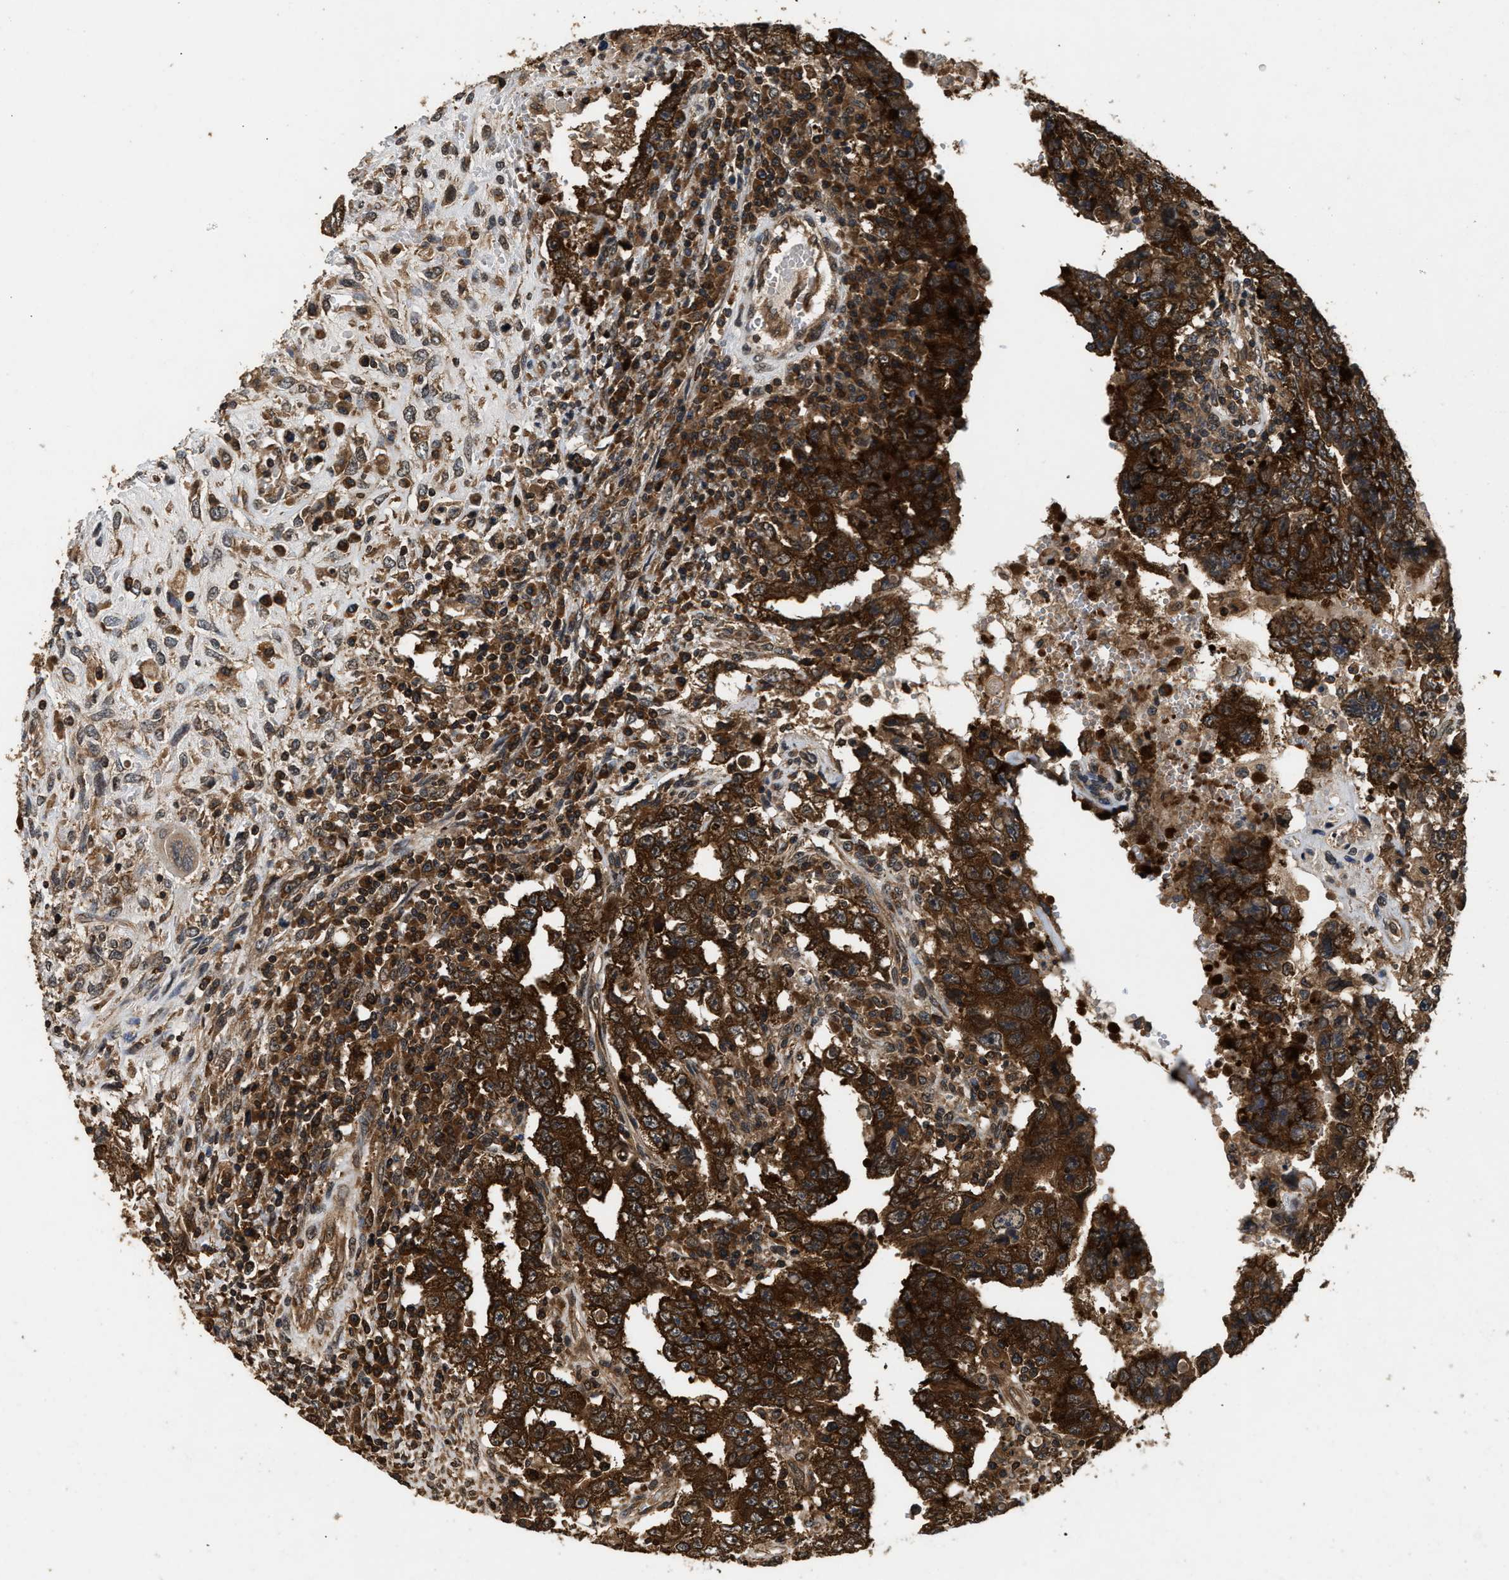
{"staining": {"intensity": "strong", "quantity": ">75%", "location": "cytoplasmic/membranous"}, "tissue": "testis cancer", "cell_type": "Tumor cells", "image_type": "cancer", "snomed": [{"axis": "morphology", "description": "Carcinoma, Embryonal, NOS"}, {"axis": "topography", "description": "Testis"}], "caption": "Protein staining of embryonal carcinoma (testis) tissue shows strong cytoplasmic/membranous positivity in about >75% of tumor cells.", "gene": "DNAJC2", "patient": {"sex": "male", "age": 26}}